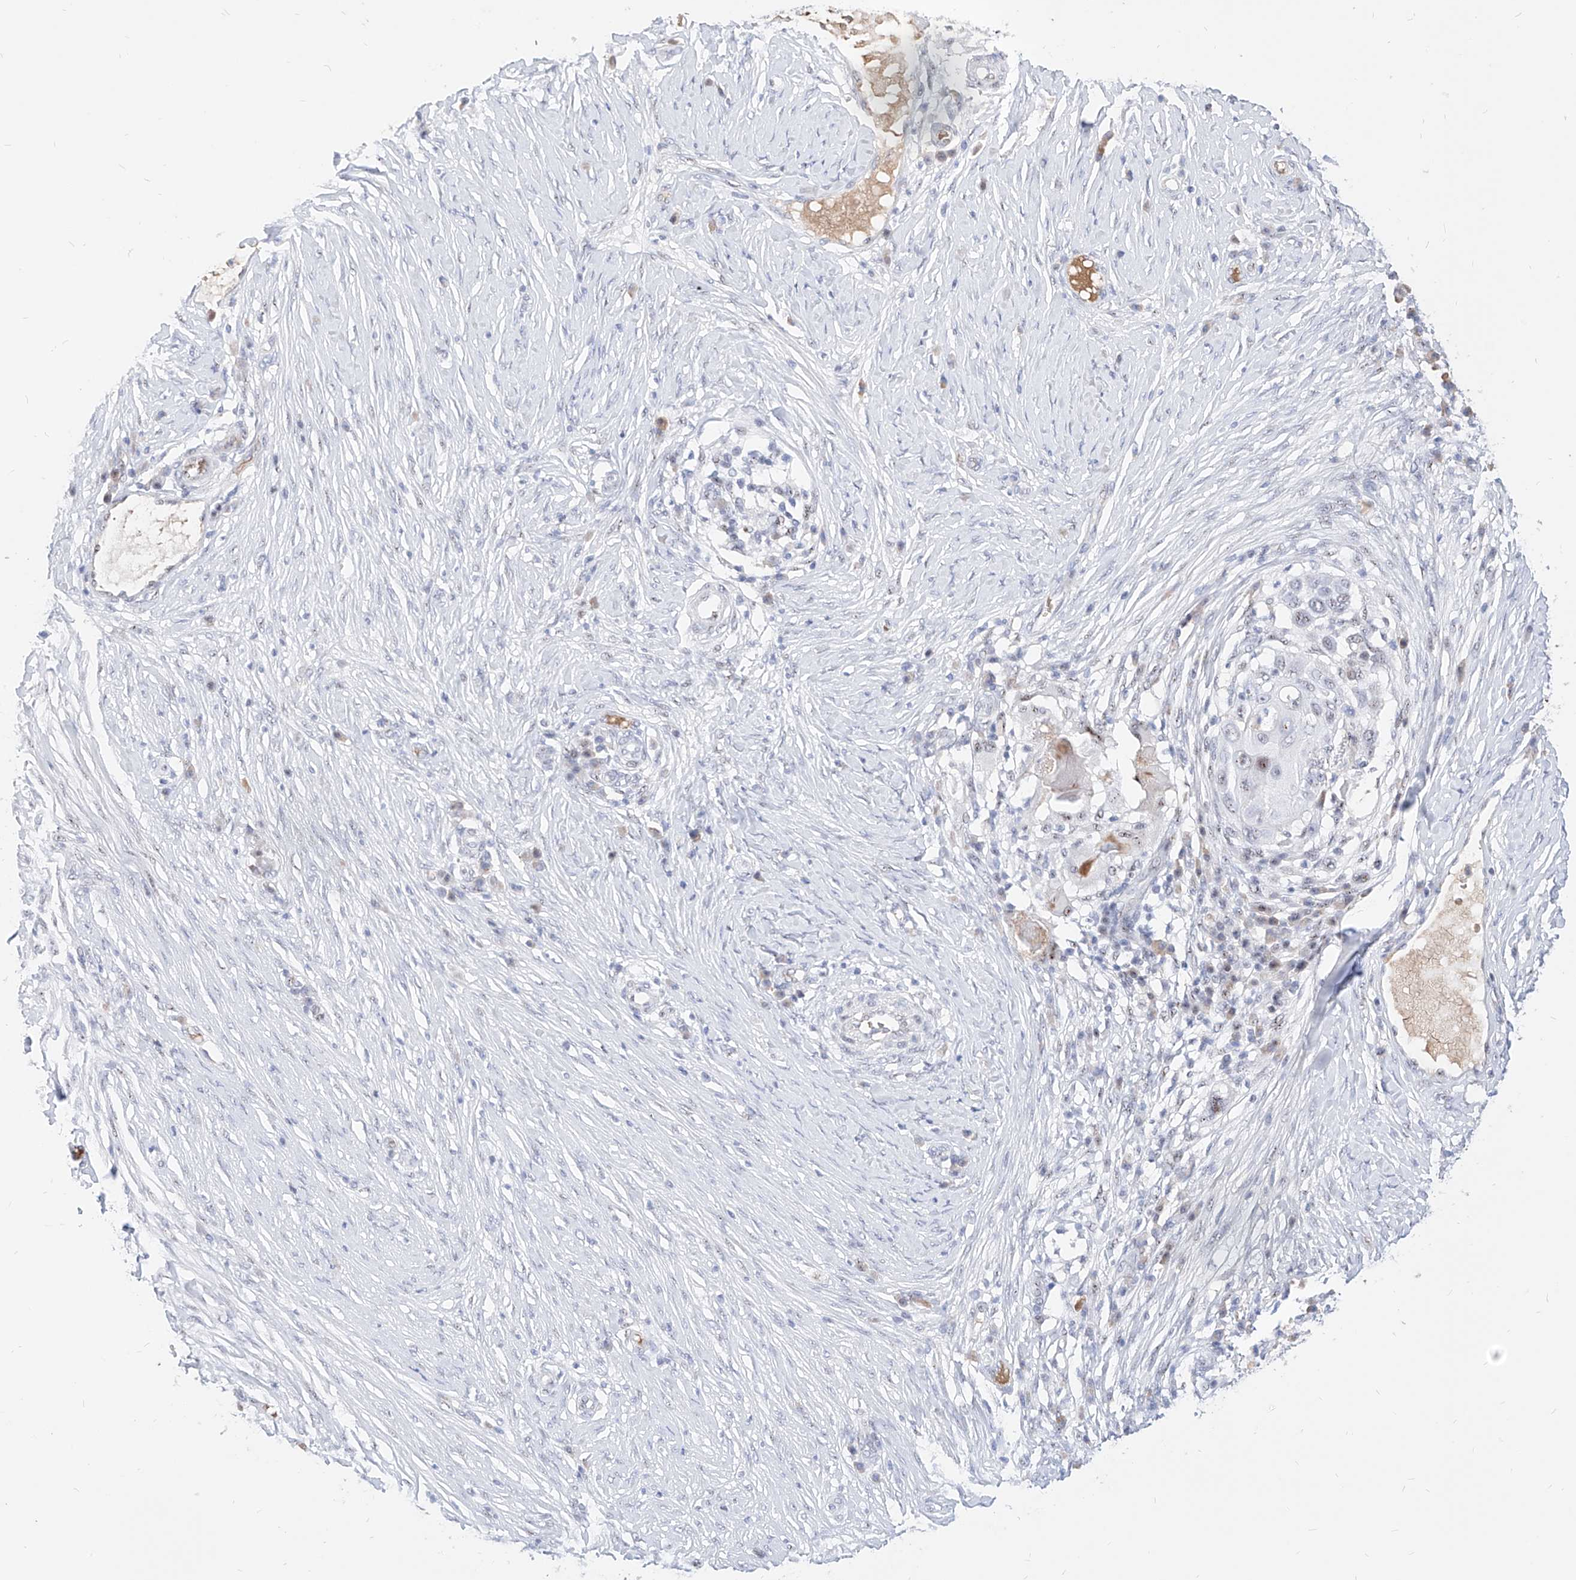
{"staining": {"intensity": "negative", "quantity": "none", "location": "none"}, "tissue": "skin cancer", "cell_type": "Tumor cells", "image_type": "cancer", "snomed": [{"axis": "morphology", "description": "Squamous cell carcinoma, NOS"}, {"axis": "topography", "description": "Skin"}], "caption": "Tumor cells are negative for protein expression in human squamous cell carcinoma (skin).", "gene": "ZFP42", "patient": {"sex": "female", "age": 44}}